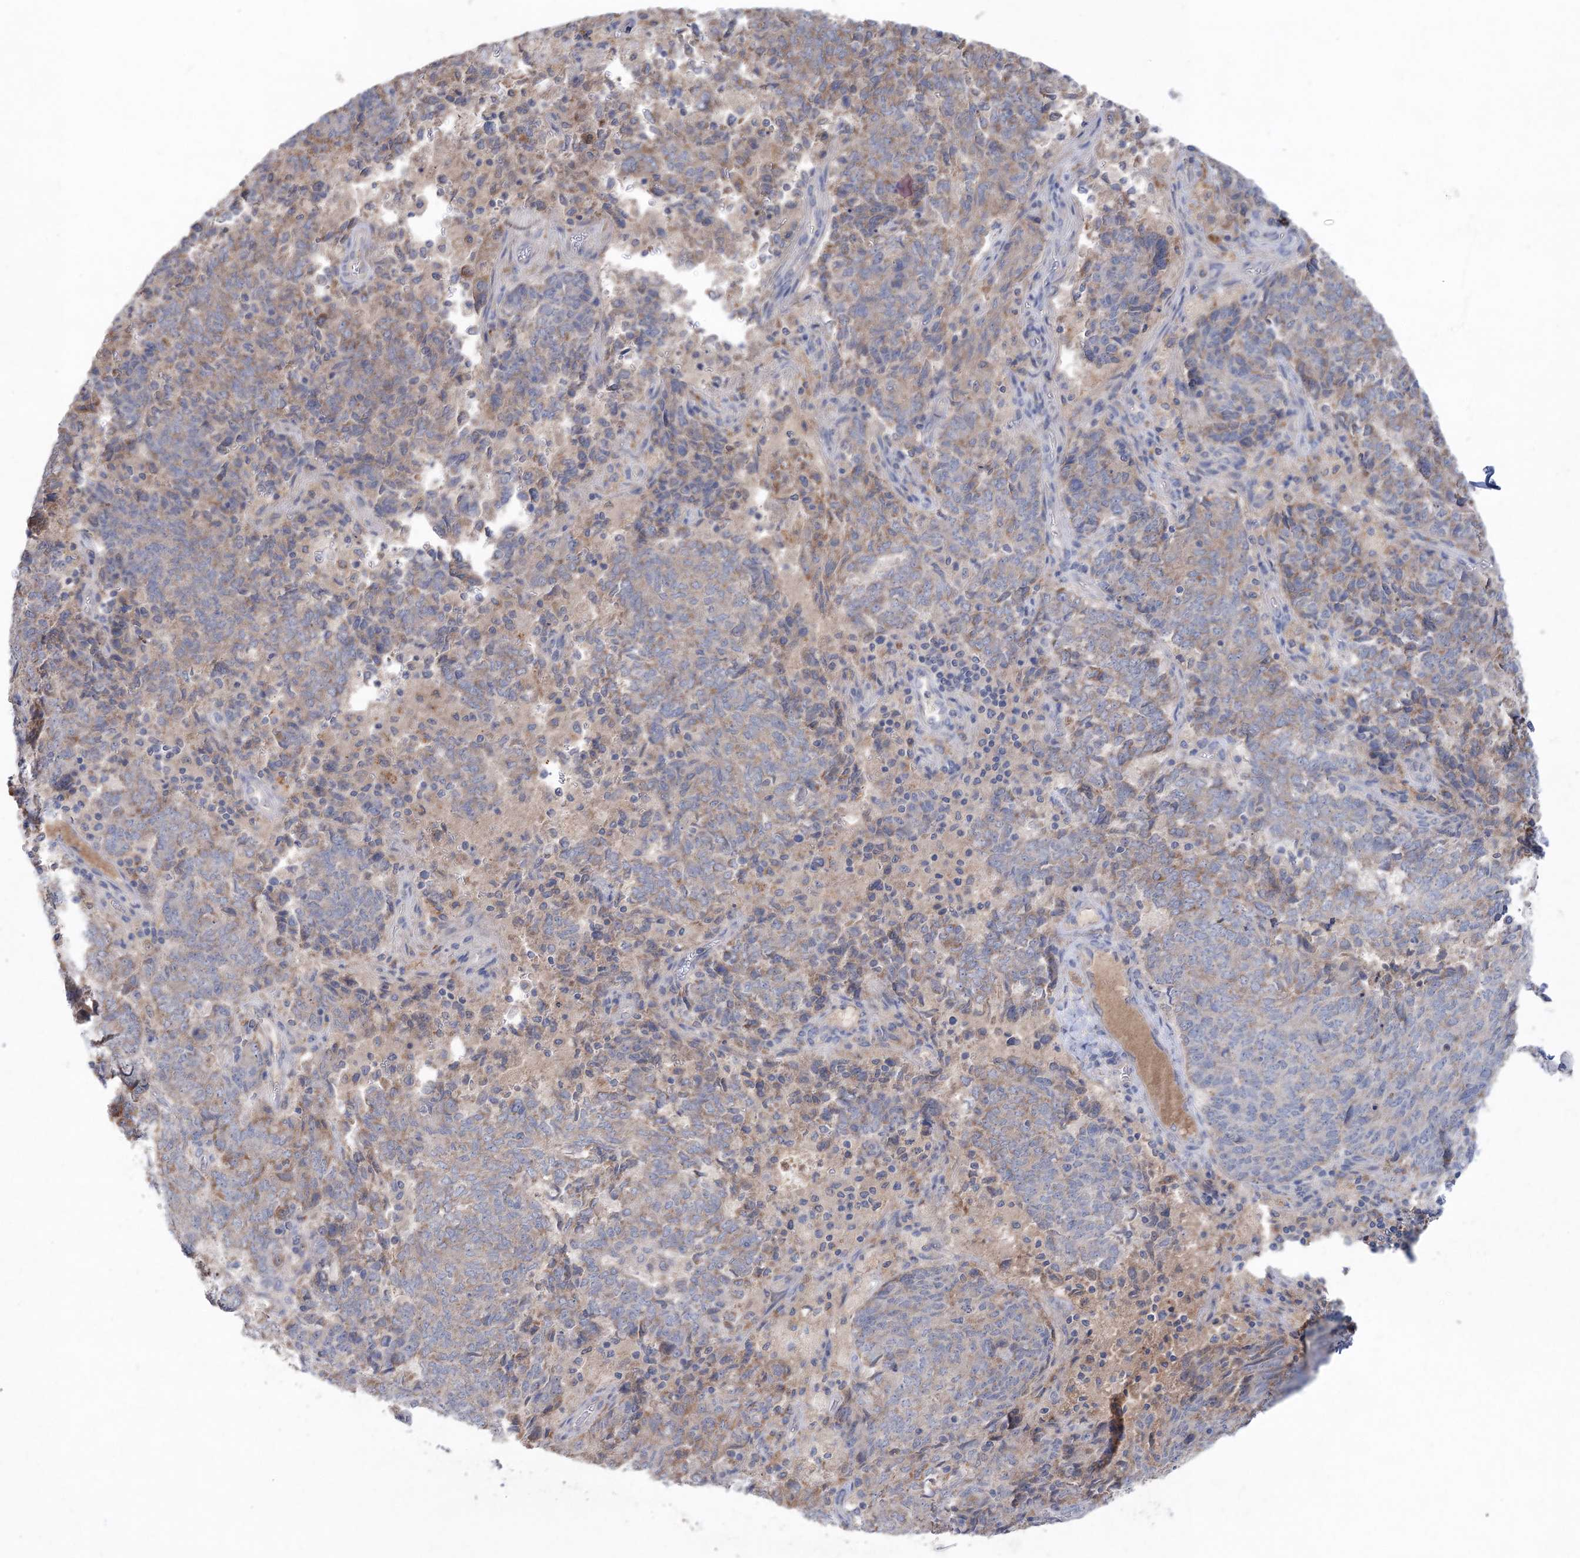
{"staining": {"intensity": "negative", "quantity": "none", "location": "none"}, "tissue": "endometrial cancer", "cell_type": "Tumor cells", "image_type": "cancer", "snomed": [{"axis": "morphology", "description": "Adenocarcinoma, NOS"}, {"axis": "topography", "description": "Endometrium"}], "caption": "Immunohistochemistry (IHC) micrograph of endometrial adenocarcinoma stained for a protein (brown), which exhibits no positivity in tumor cells.", "gene": "MTCH2", "patient": {"sex": "female", "age": 80}}